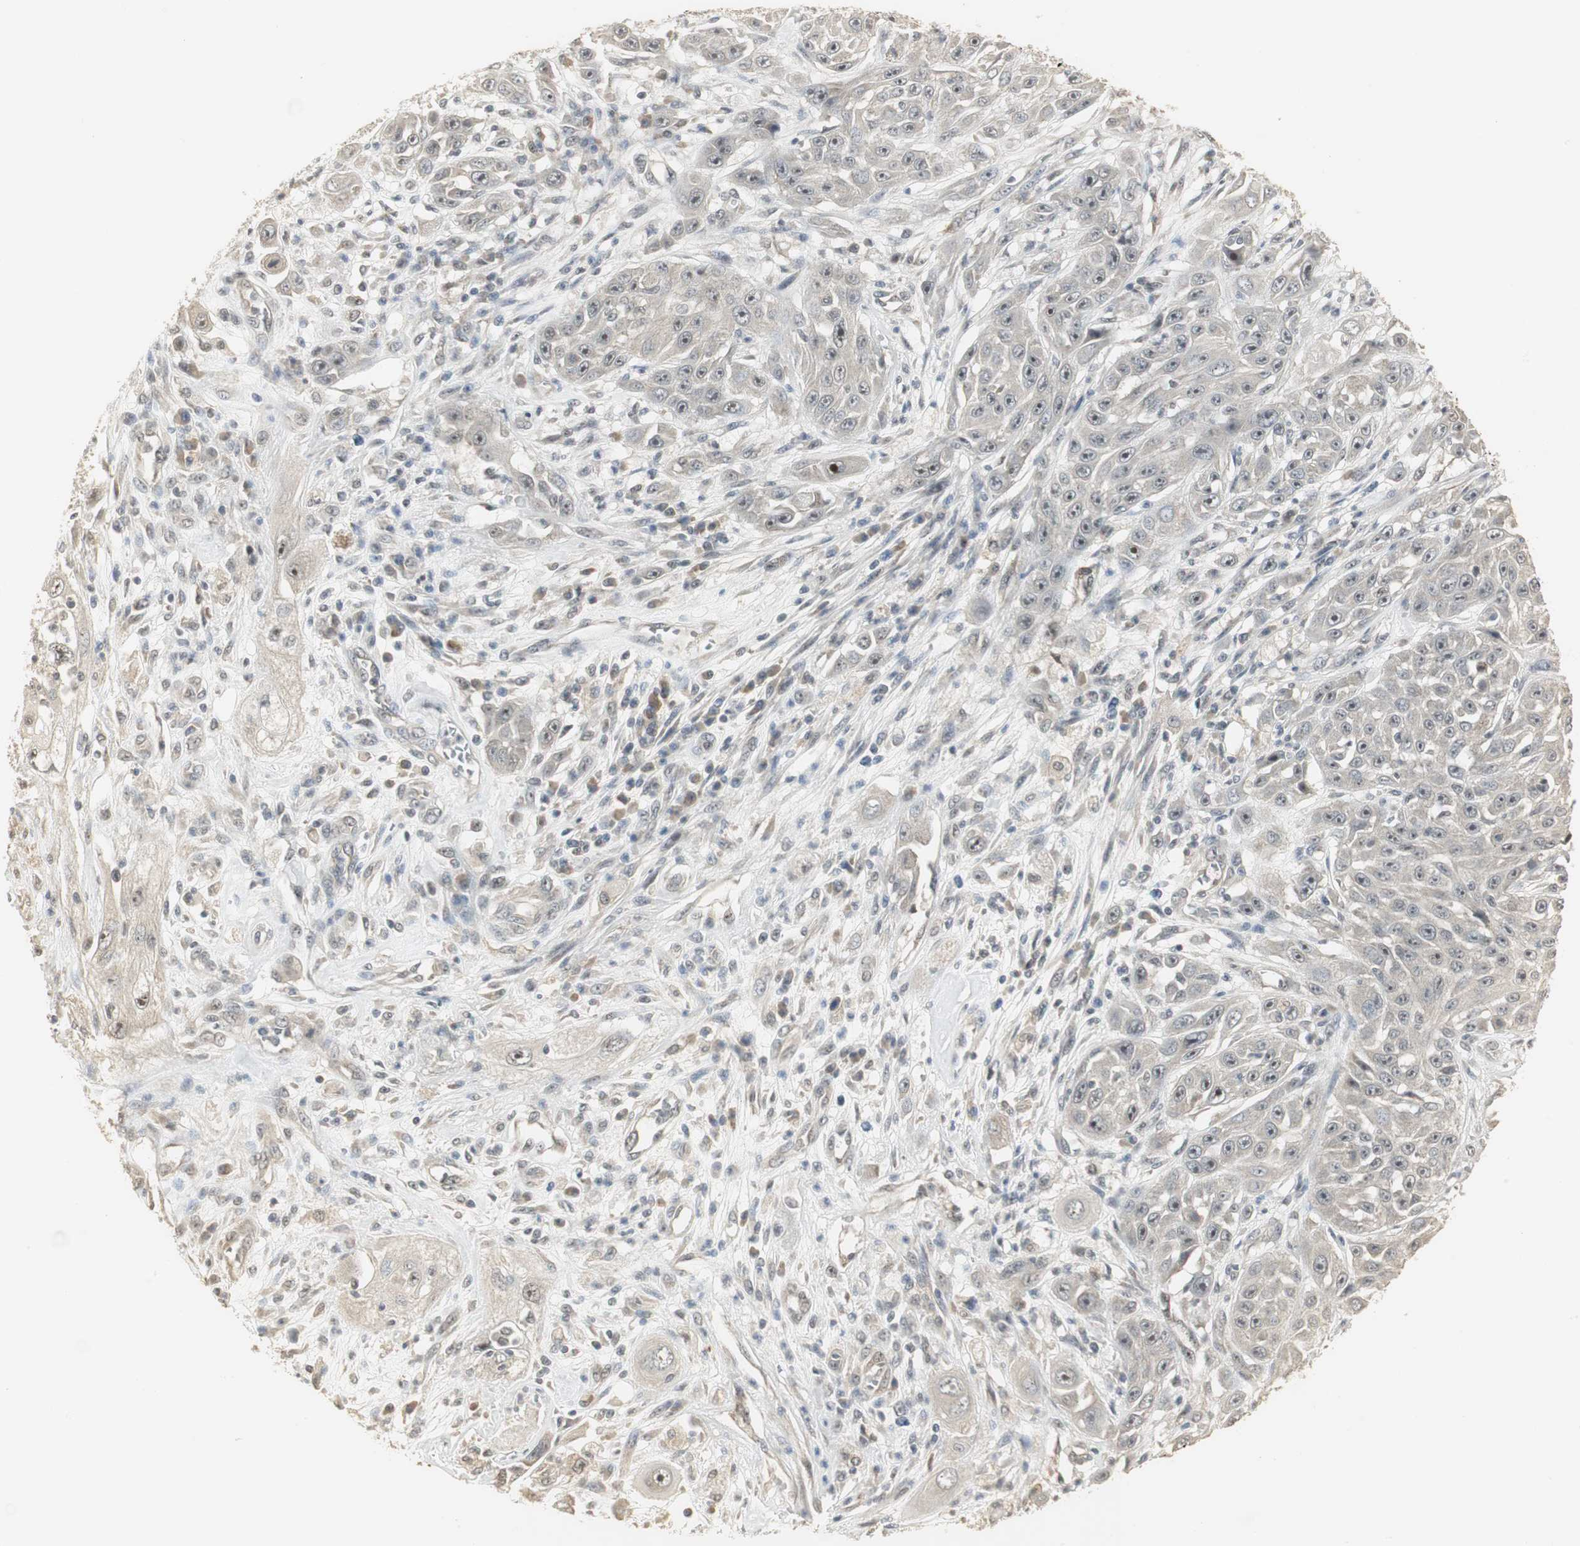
{"staining": {"intensity": "moderate", "quantity": "<25%", "location": "nuclear"}, "tissue": "skin cancer", "cell_type": "Tumor cells", "image_type": "cancer", "snomed": [{"axis": "morphology", "description": "Squamous cell carcinoma, NOS"}, {"axis": "topography", "description": "Skin"}], "caption": "Approximately <25% of tumor cells in skin cancer (squamous cell carcinoma) show moderate nuclear protein positivity as visualized by brown immunohistochemical staining.", "gene": "ELOA", "patient": {"sex": "male", "age": 75}}